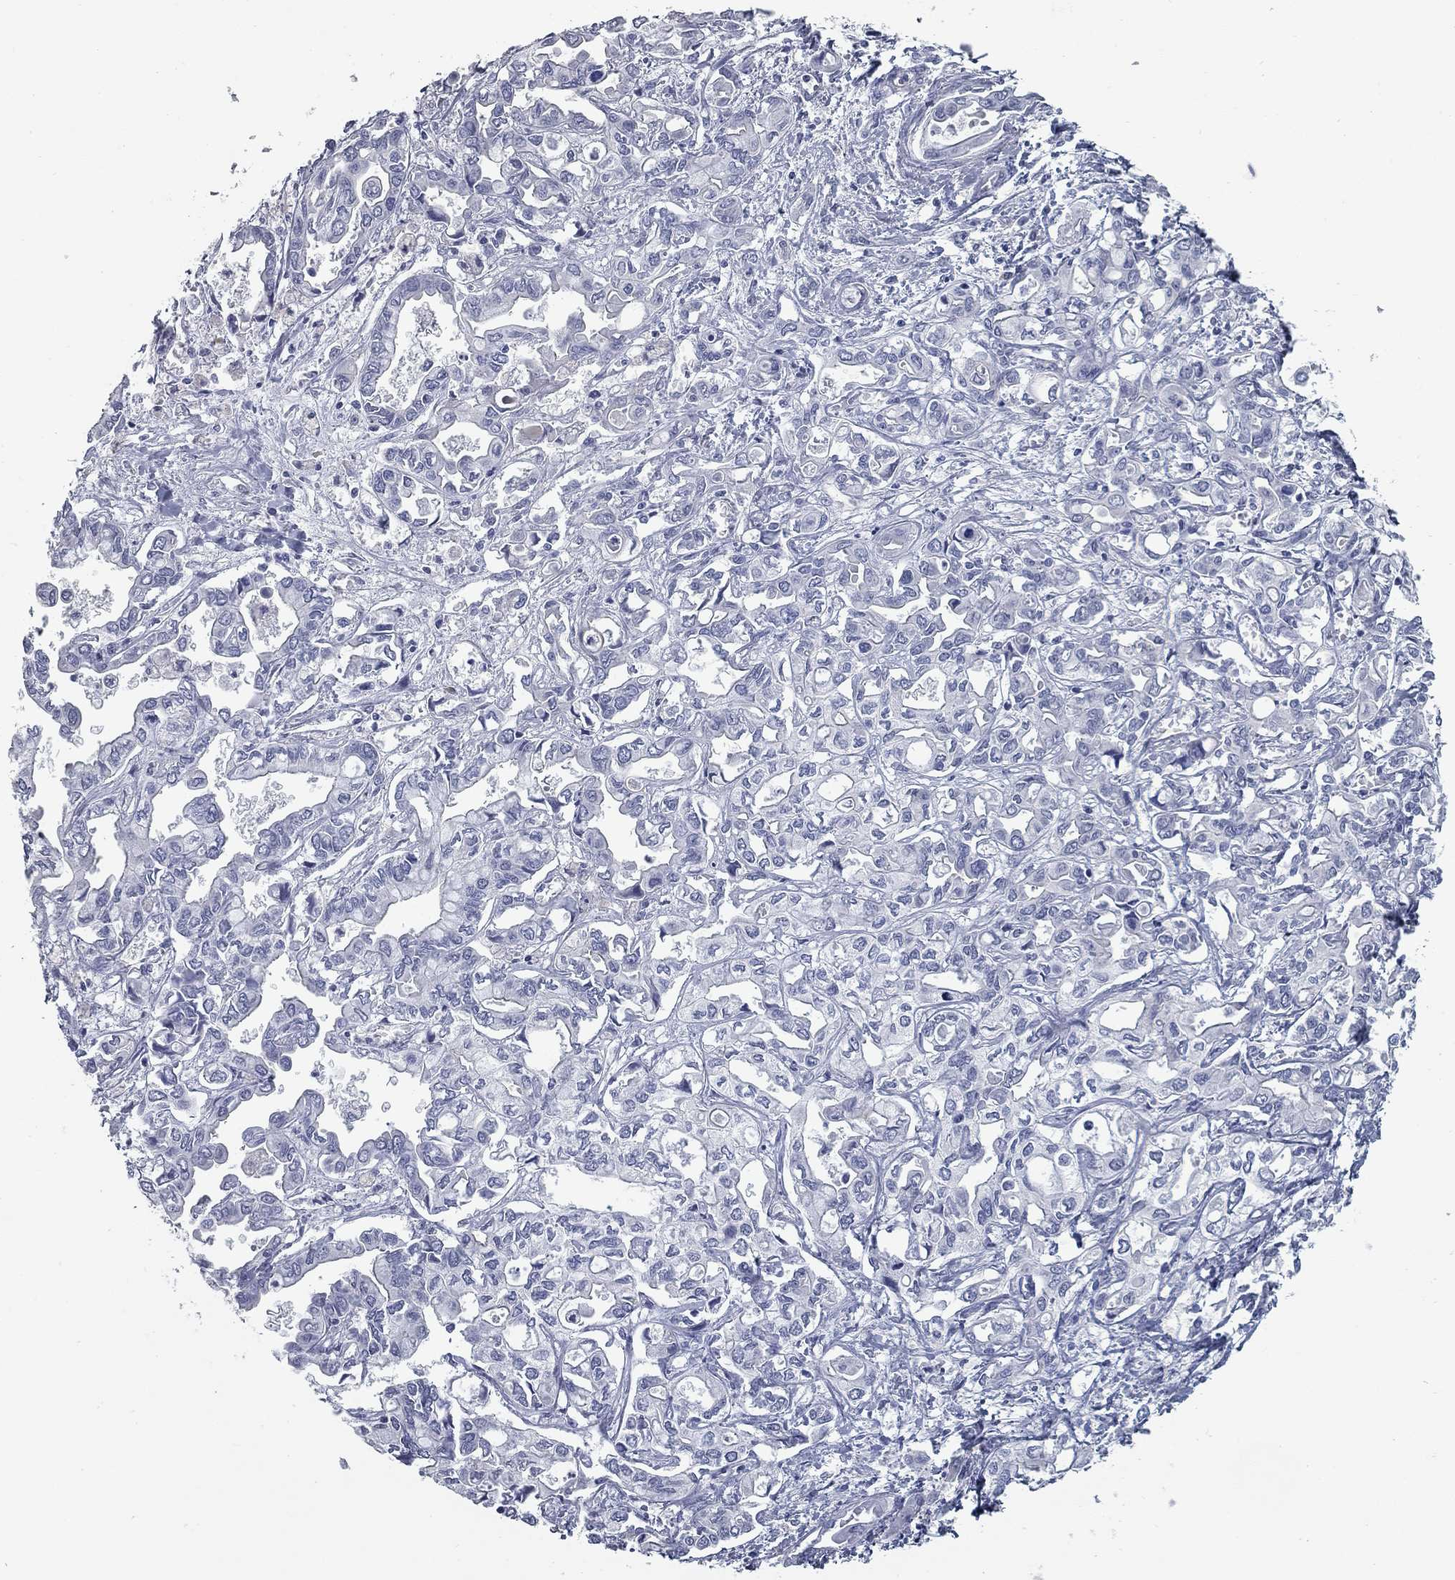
{"staining": {"intensity": "negative", "quantity": "none", "location": "none"}, "tissue": "liver cancer", "cell_type": "Tumor cells", "image_type": "cancer", "snomed": [{"axis": "morphology", "description": "Cholangiocarcinoma"}, {"axis": "topography", "description": "Liver"}], "caption": "Immunohistochemical staining of cholangiocarcinoma (liver) exhibits no significant staining in tumor cells.", "gene": "TAC1", "patient": {"sex": "female", "age": 64}}